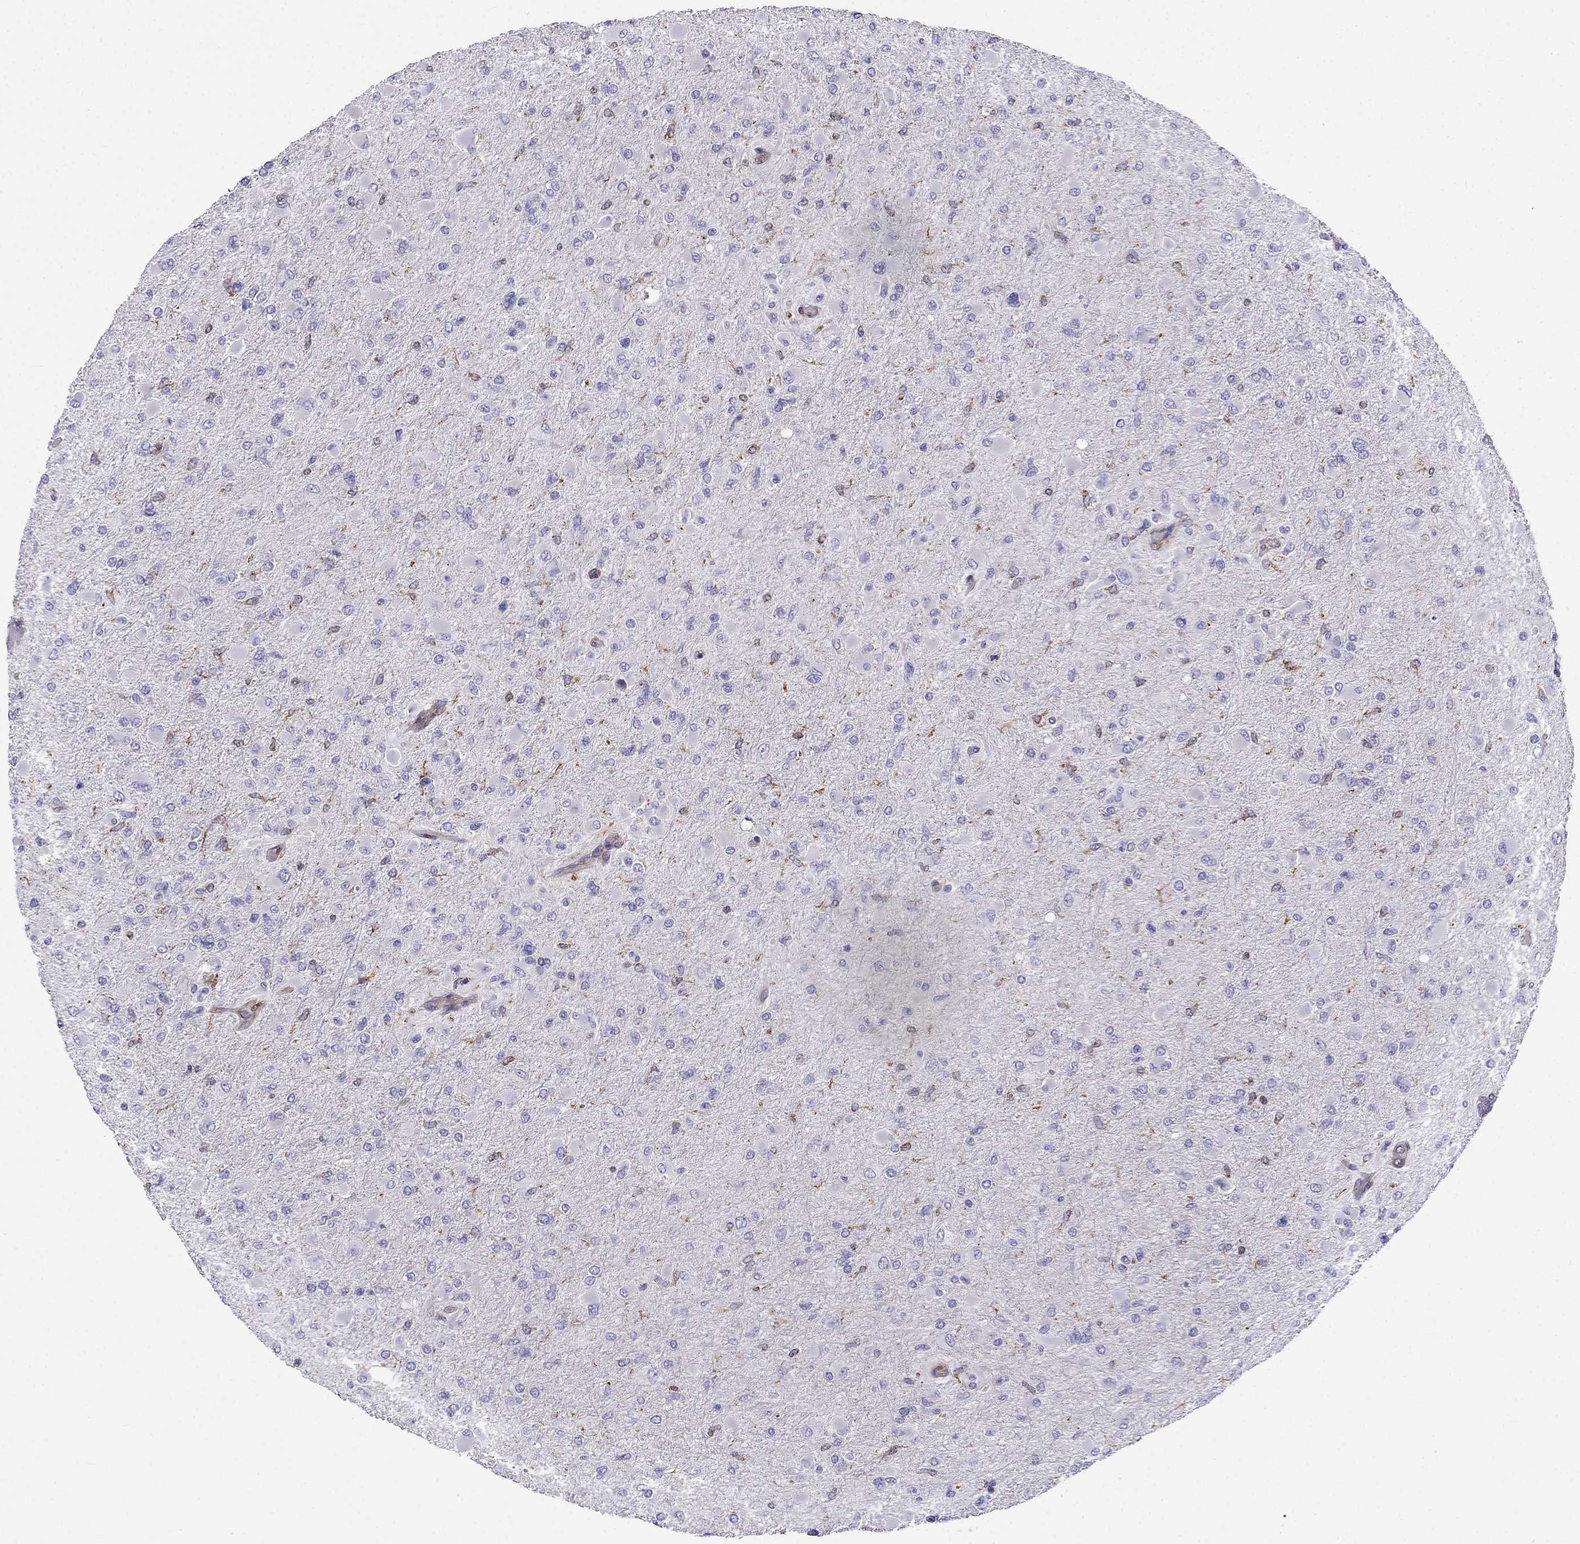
{"staining": {"intensity": "negative", "quantity": "none", "location": "none"}, "tissue": "glioma", "cell_type": "Tumor cells", "image_type": "cancer", "snomed": [{"axis": "morphology", "description": "Glioma, malignant, High grade"}, {"axis": "topography", "description": "Cerebral cortex"}], "caption": "Tumor cells are negative for brown protein staining in malignant glioma (high-grade). (Brightfield microscopy of DAB immunohistochemistry (IHC) at high magnification).", "gene": "GNAL", "patient": {"sex": "female", "age": 36}}